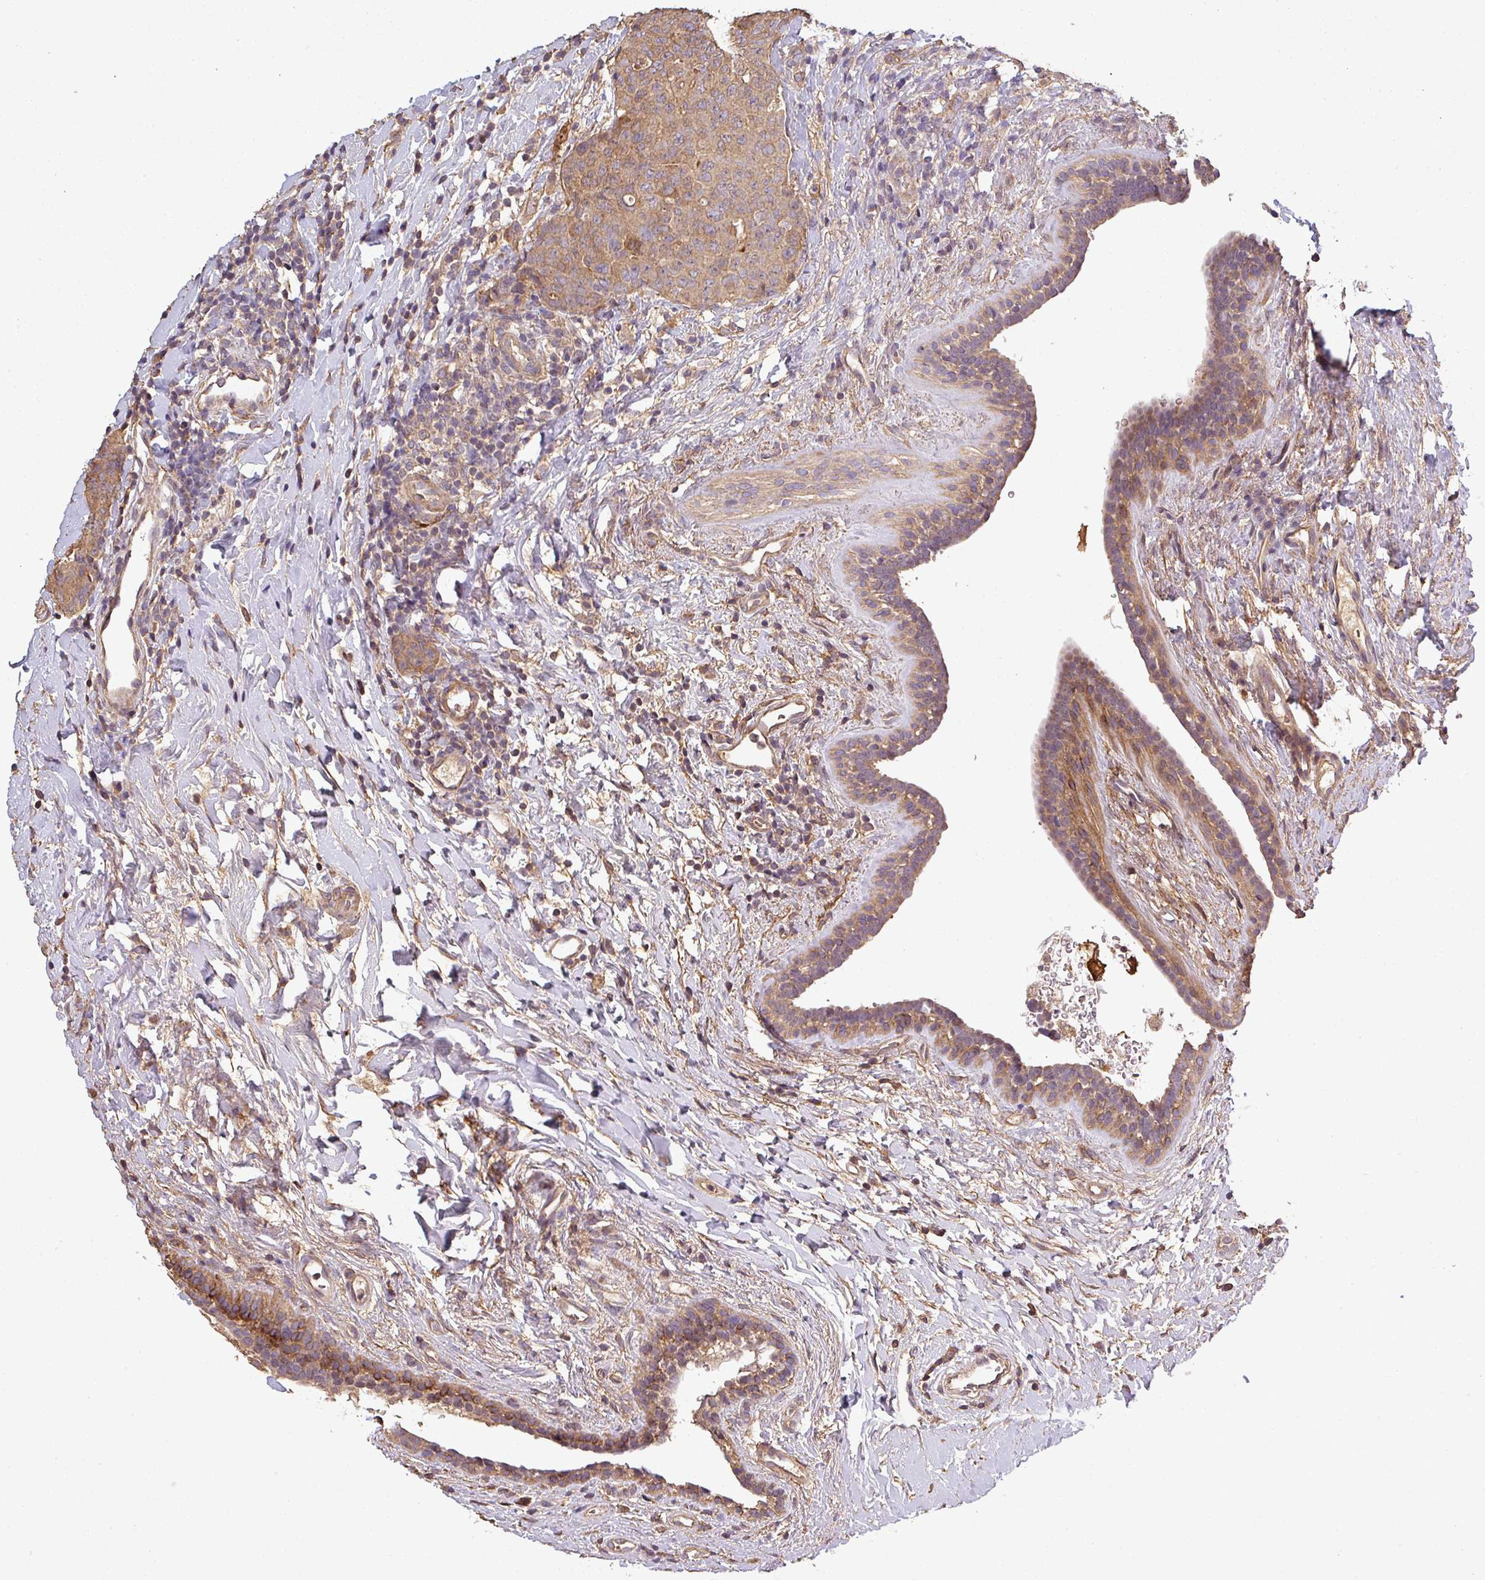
{"staining": {"intensity": "moderate", "quantity": ">75%", "location": "cytoplasmic/membranous"}, "tissue": "breast cancer", "cell_type": "Tumor cells", "image_type": "cancer", "snomed": [{"axis": "morphology", "description": "Duct carcinoma"}, {"axis": "topography", "description": "Breast"}], "caption": "IHC (DAB) staining of human breast cancer shows moderate cytoplasmic/membranous protein staining in about >75% of tumor cells.", "gene": "ISLR", "patient": {"sex": "female", "age": 40}}